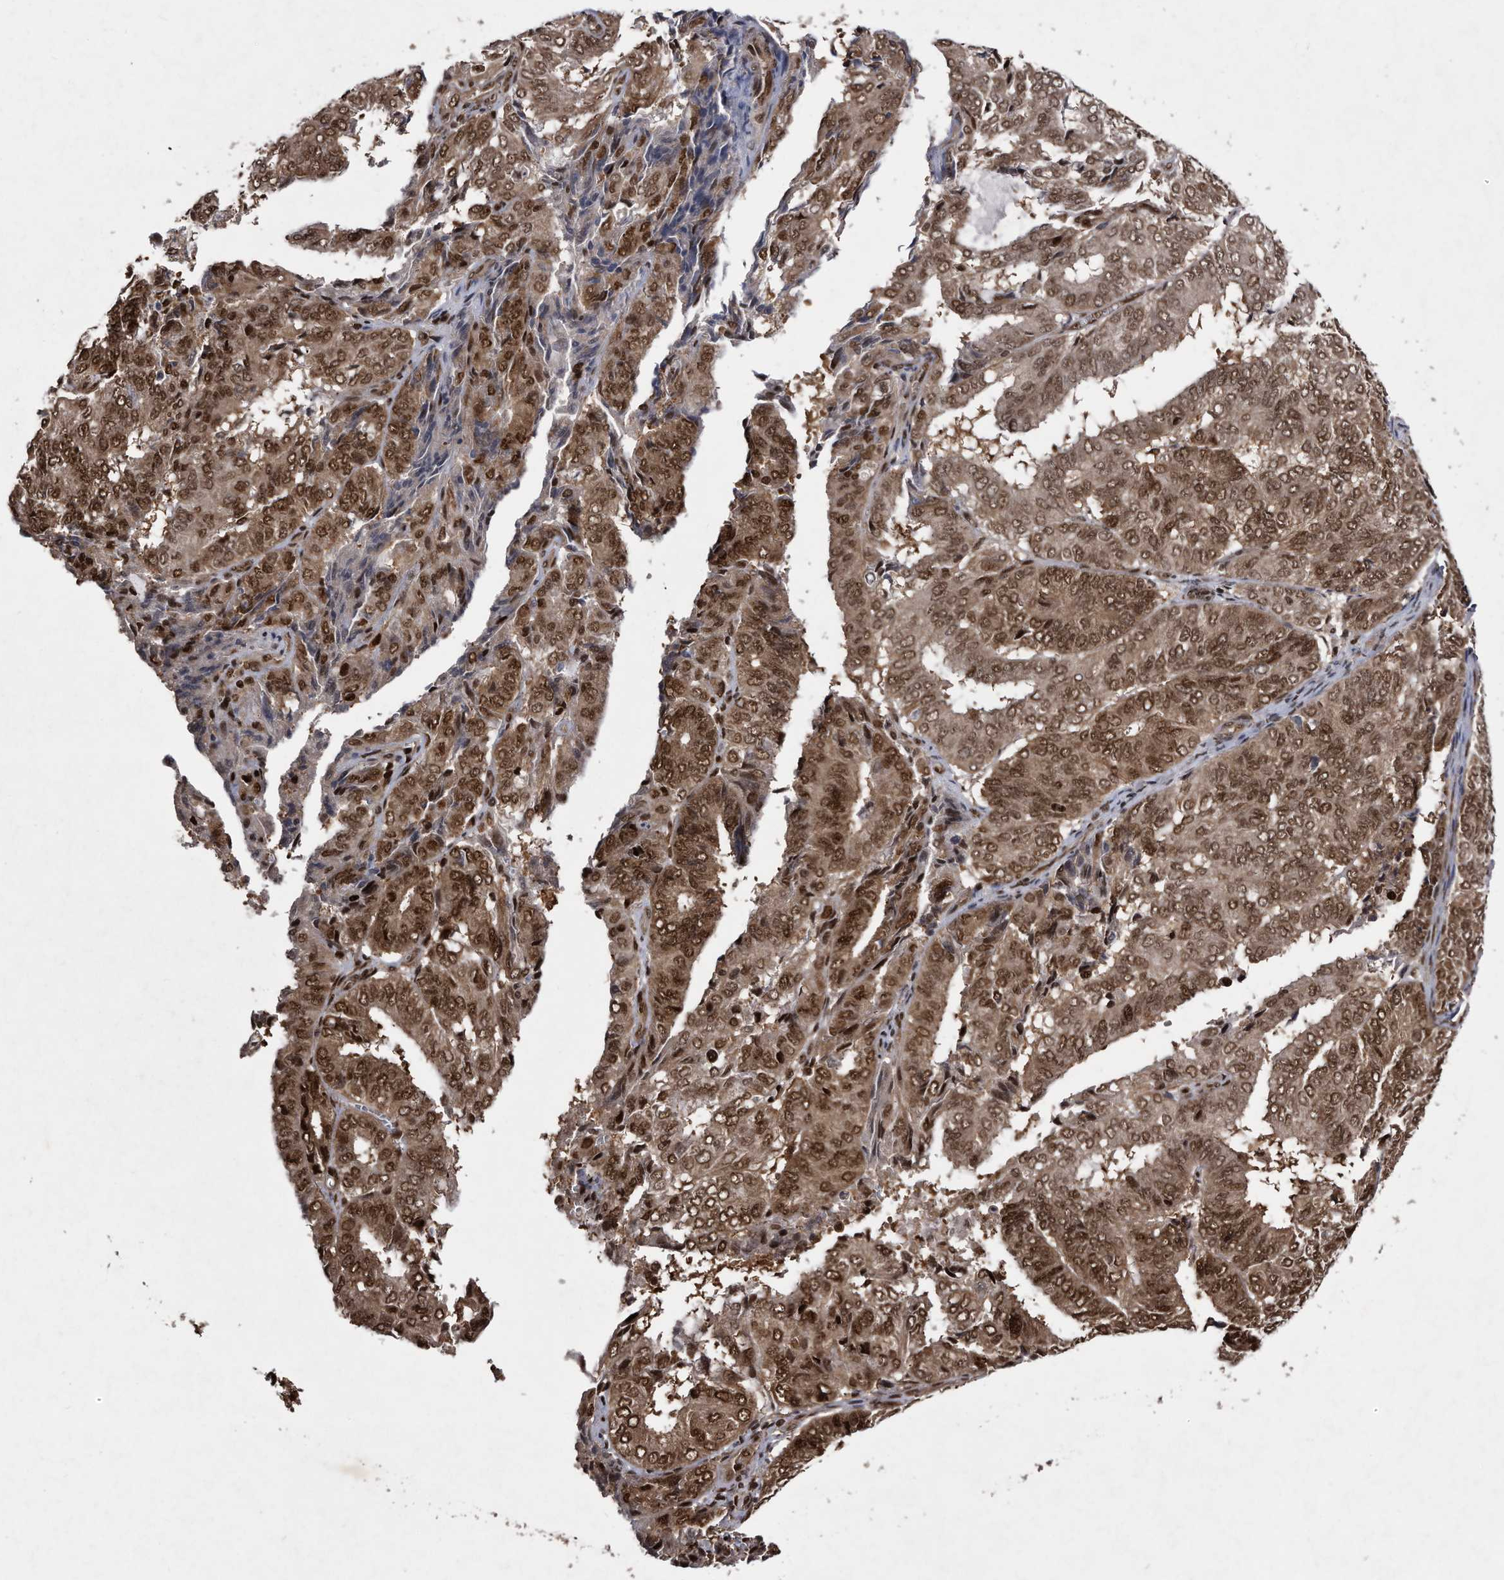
{"staining": {"intensity": "moderate", "quantity": ">75%", "location": "cytoplasmic/membranous,nuclear"}, "tissue": "endometrial cancer", "cell_type": "Tumor cells", "image_type": "cancer", "snomed": [{"axis": "morphology", "description": "Adenocarcinoma, NOS"}, {"axis": "topography", "description": "Uterus"}], "caption": "Adenocarcinoma (endometrial) stained for a protein (brown) shows moderate cytoplasmic/membranous and nuclear positive positivity in approximately >75% of tumor cells.", "gene": "RAD23B", "patient": {"sex": "female", "age": 60}}